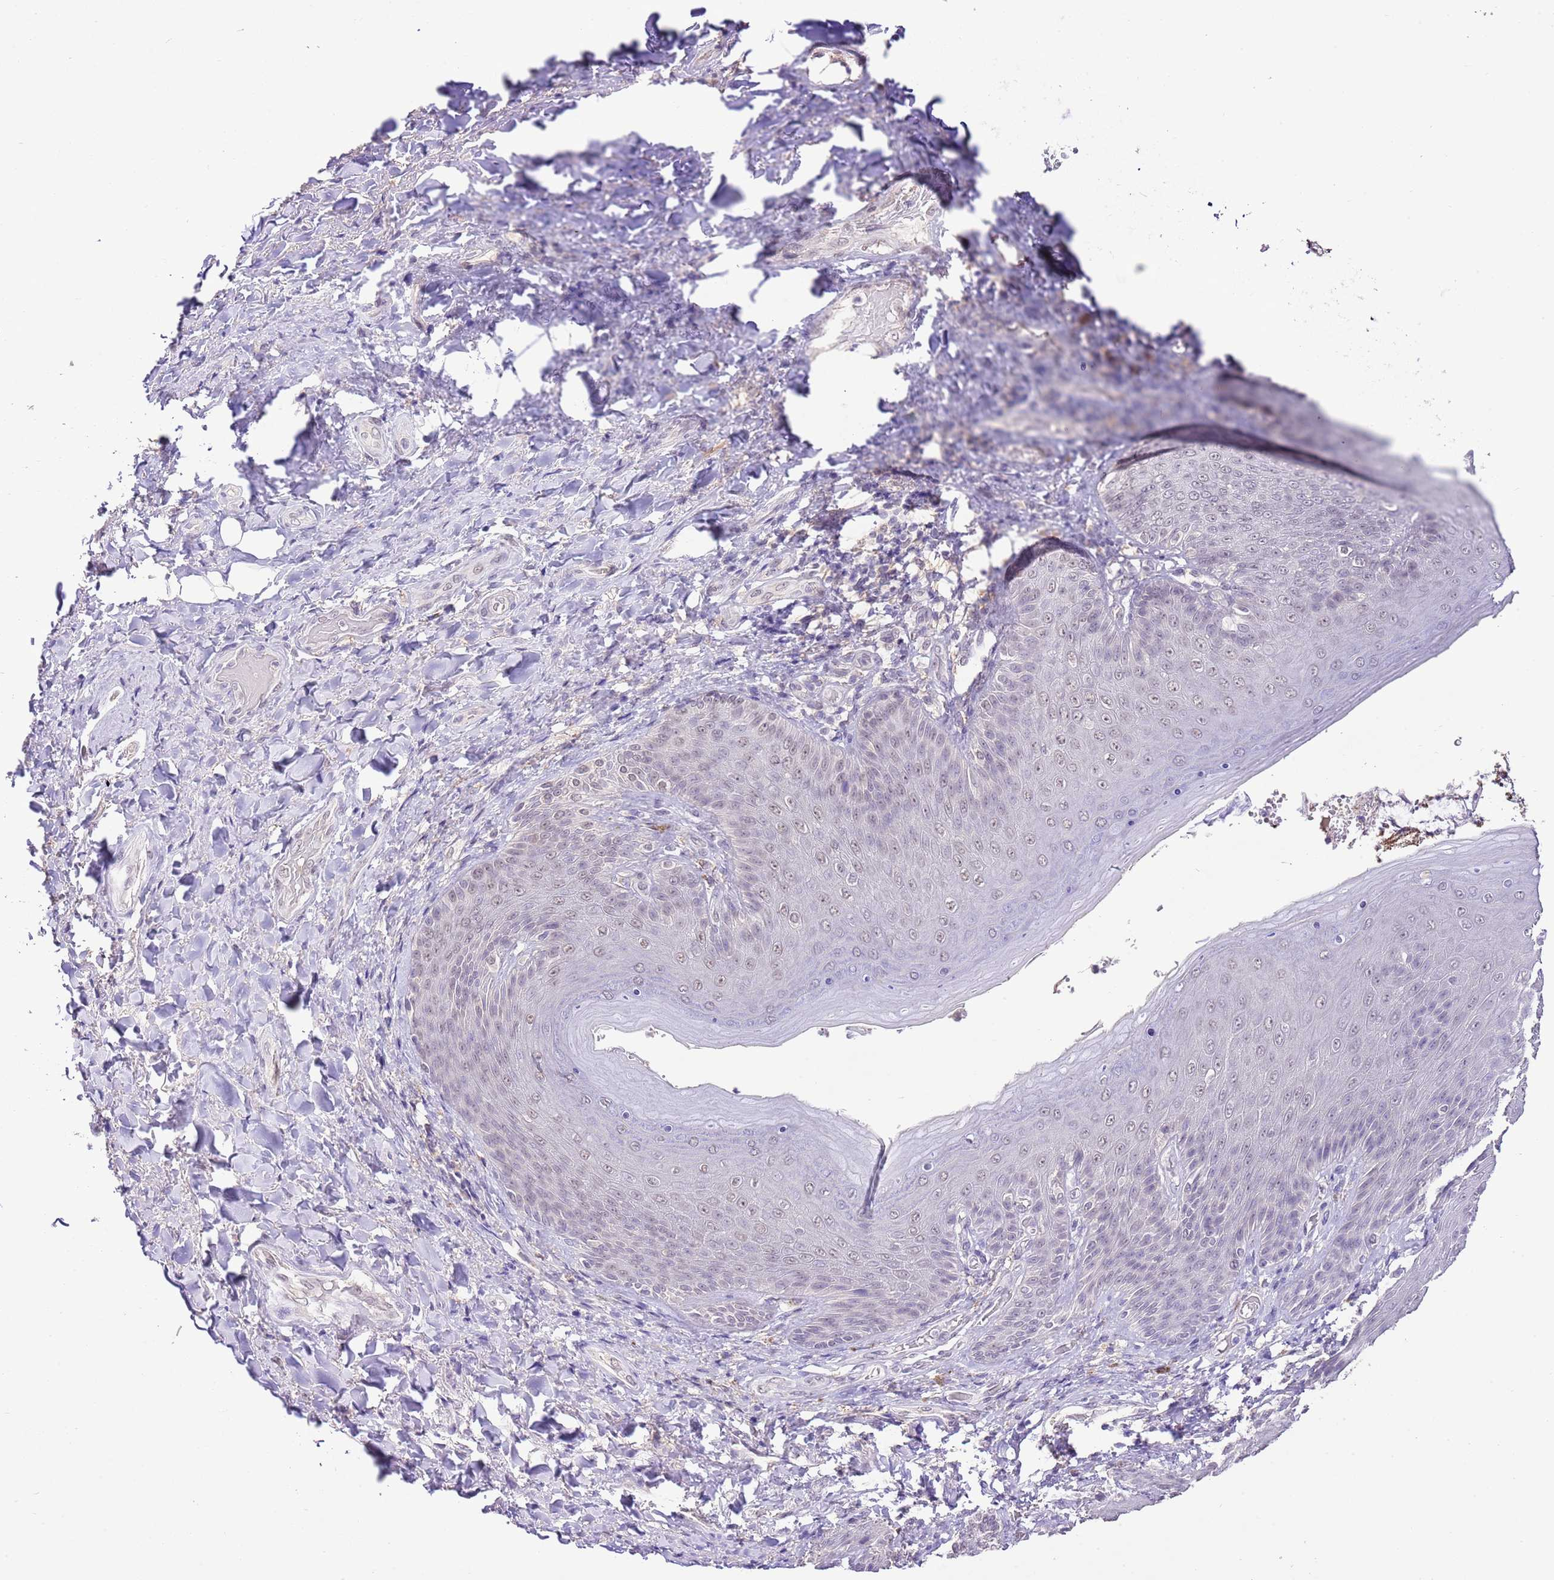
{"staining": {"intensity": "weak", "quantity": ">75%", "location": "nuclear"}, "tissue": "skin", "cell_type": "Epidermal cells", "image_type": "normal", "snomed": [{"axis": "morphology", "description": "Normal tissue, NOS"}, {"axis": "topography", "description": "Anal"}], "caption": "This image reveals immunohistochemistry staining of normal skin, with low weak nuclear staining in about >75% of epidermal cells.", "gene": "IZUMO4", "patient": {"sex": "female", "age": 89}}